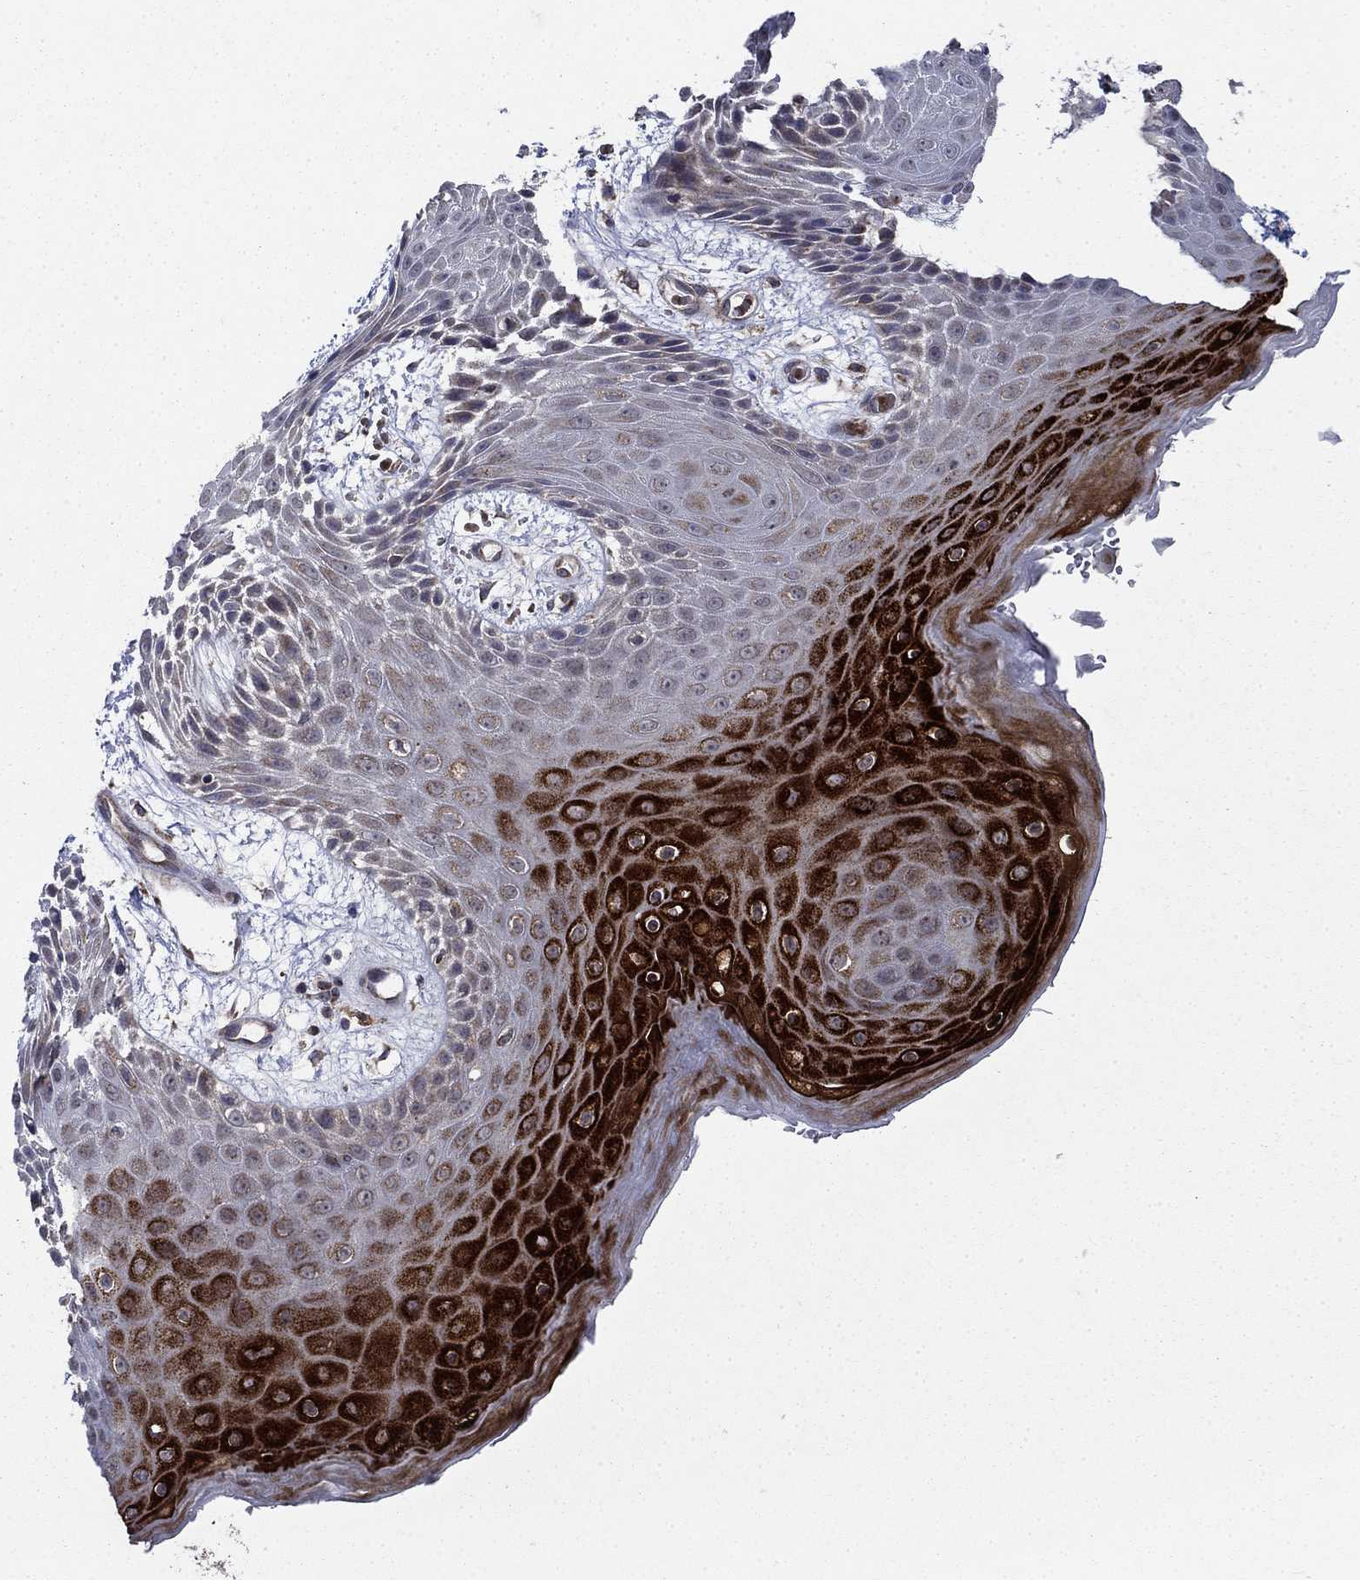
{"staining": {"intensity": "strong", "quantity": "<25%", "location": "cytoplasmic/membranous"}, "tissue": "skin", "cell_type": "Epidermal cells", "image_type": "normal", "snomed": [{"axis": "morphology", "description": "Normal tissue, NOS"}, {"axis": "topography", "description": "Anal"}], "caption": "There is medium levels of strong cytoplasmic/membranous staining in epidermal cells of unremarkable skin, as demonstrated by immunohistochemical staining (brown color).", "gene": "RNF19B", "patient": {"sex": "male", "age": 36}}